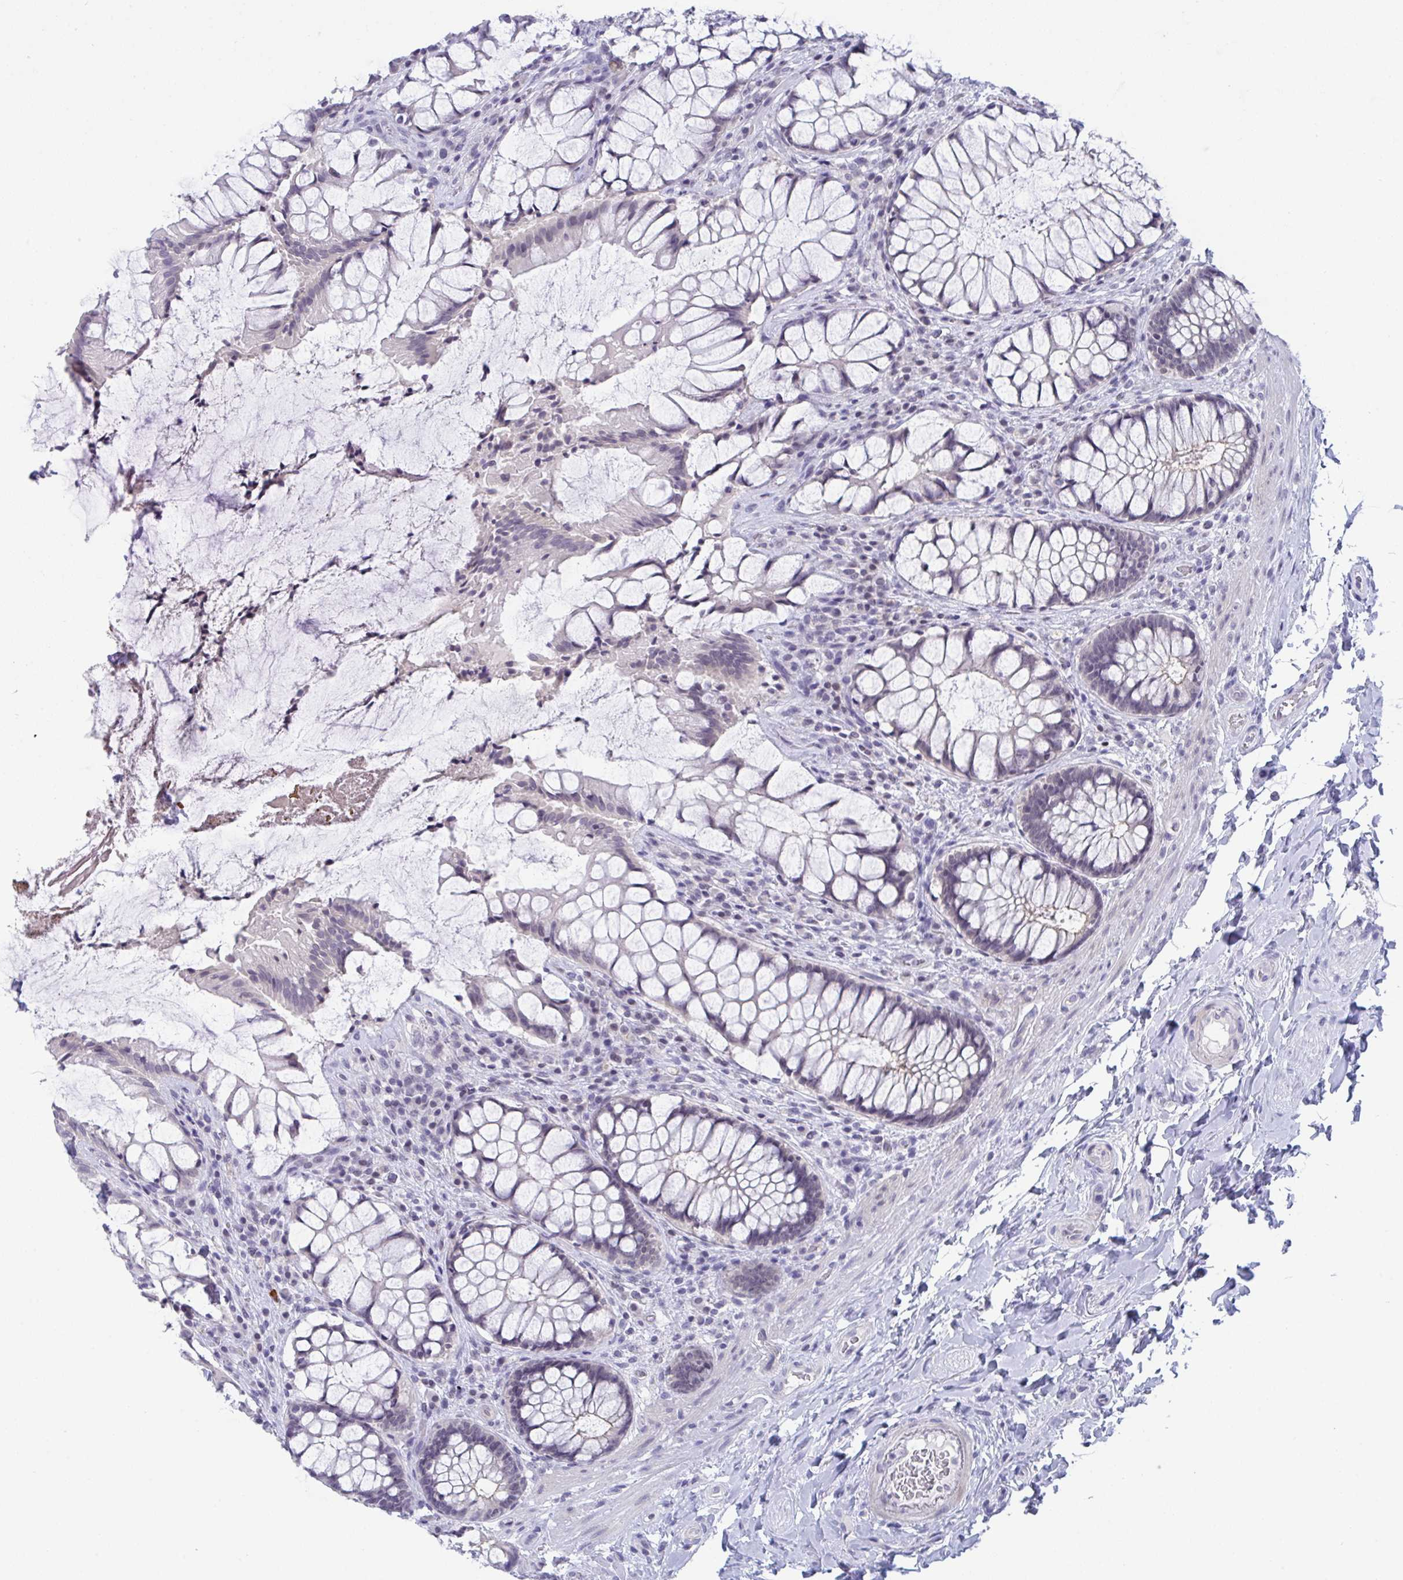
{"staining": {"intensity": "weak", "quantity": "<25%", "location": "nuclear"}, "tissue": "rectum", "cell_type": "Glandular cells", "image_type": "normal", "snomed": [{"axis": "morphology", "description": "Normal tissue, NOS"}, {"axis": "topography", "description": "Rectum"}], "caption": "Immunohistochemistry (IHC) of benign rectum shows no expression in glandular cells. Nuclei are stained in blue.", "gene": "BMAL2", "patient": {"sex": "female", "age": 58}}